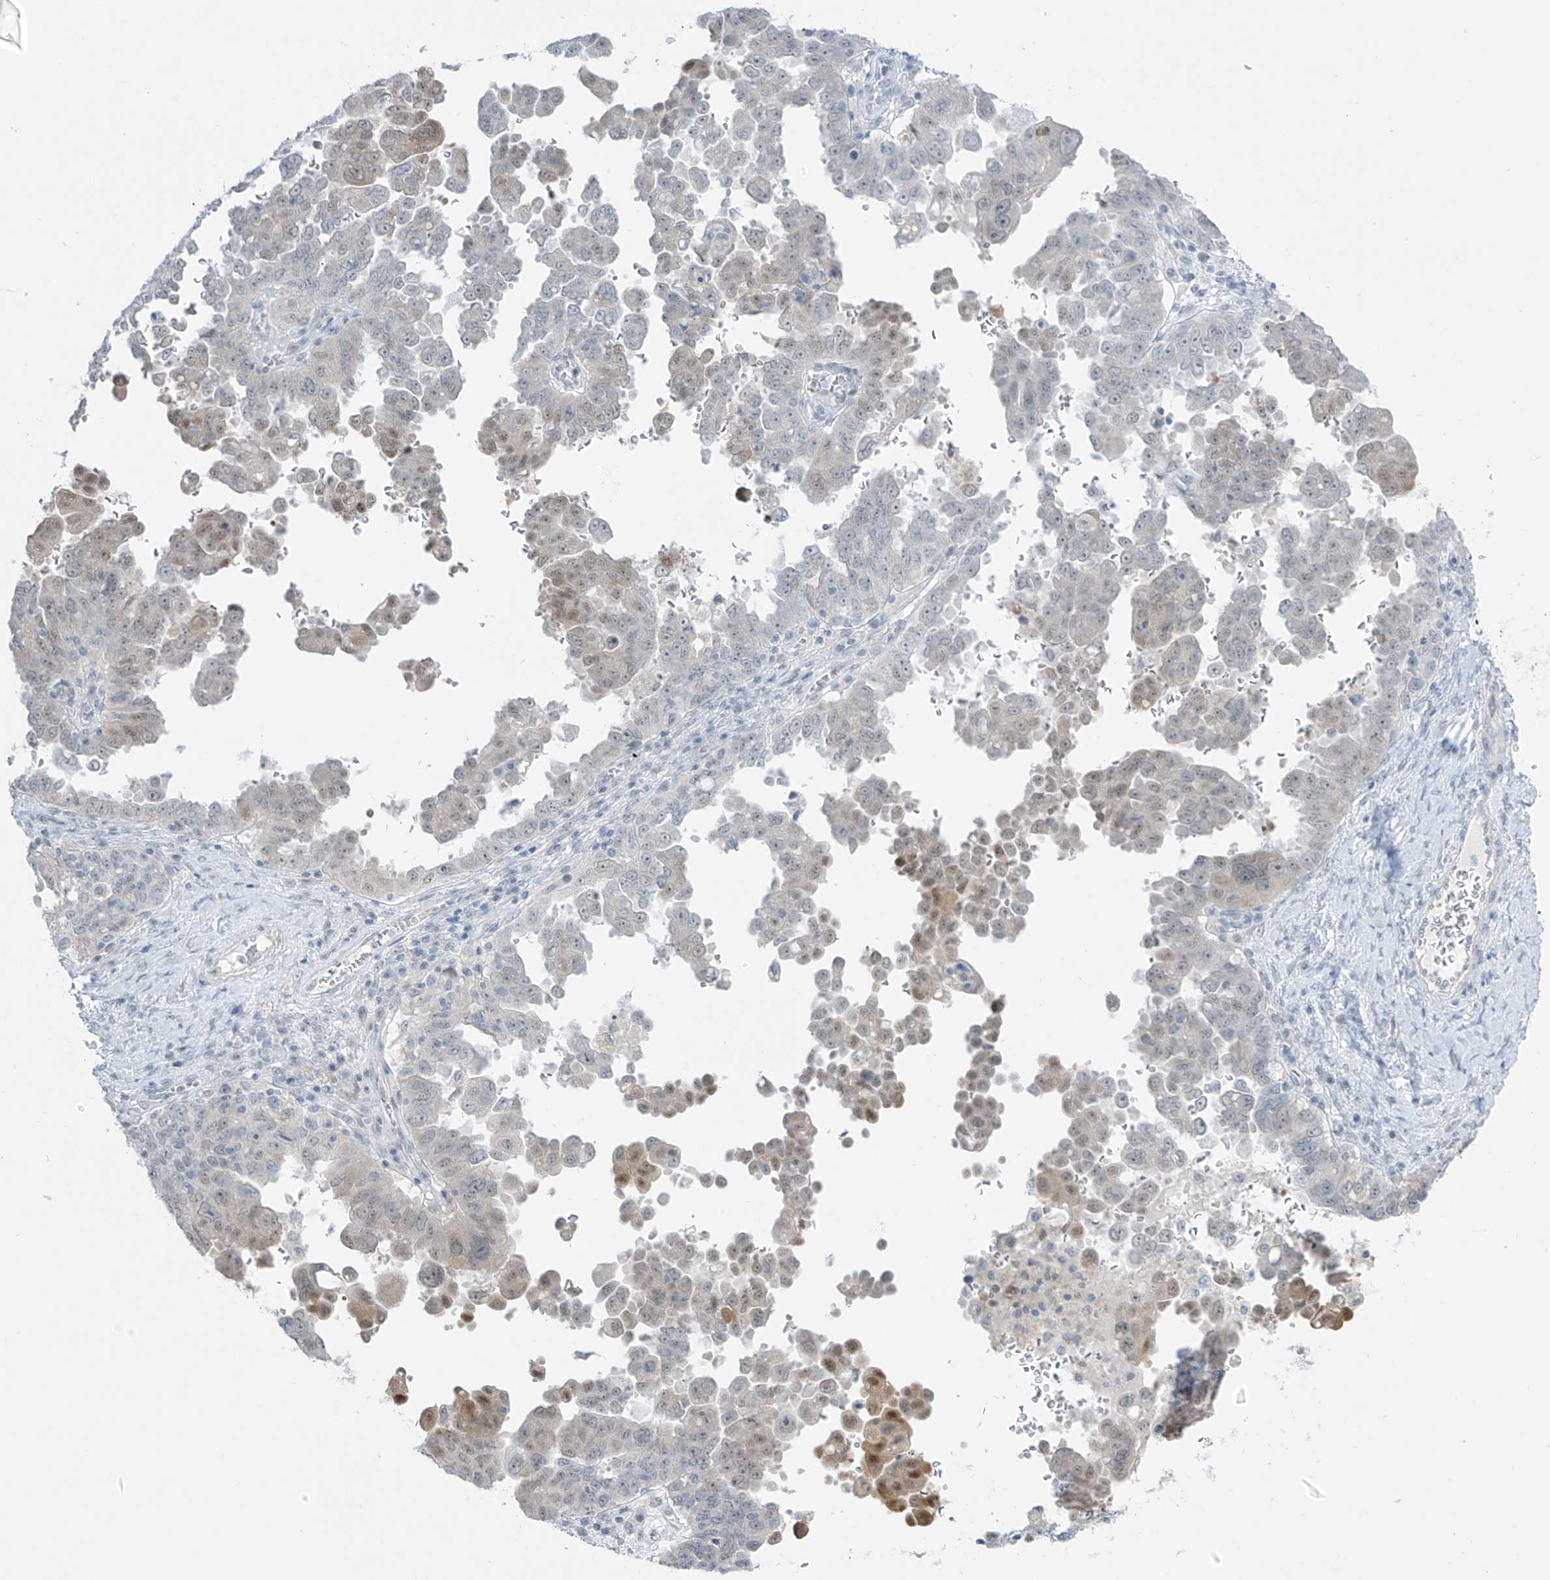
{"staining": {"intensity": "moderate", "quantity": "<25%", "location": "cytoplasmic/membranous,nuclear"}, "tissue": "ovarian cancer", "cell_type": "Tumor cells", "image_type": "cancer", "snomed": [{"axis": "morphology", "description": "Carcinoma, endometroid"}, {"axis": "topography", "description": "Ovary"}], "caption": "Protein expression analysis of ovarian cancer displays moderate cytoplasmic/membranous and nuclear staining in approximately <25% of tumor cells.", "gene": "ASPRV1", "patient": {"sex": "female", "age": 62}}